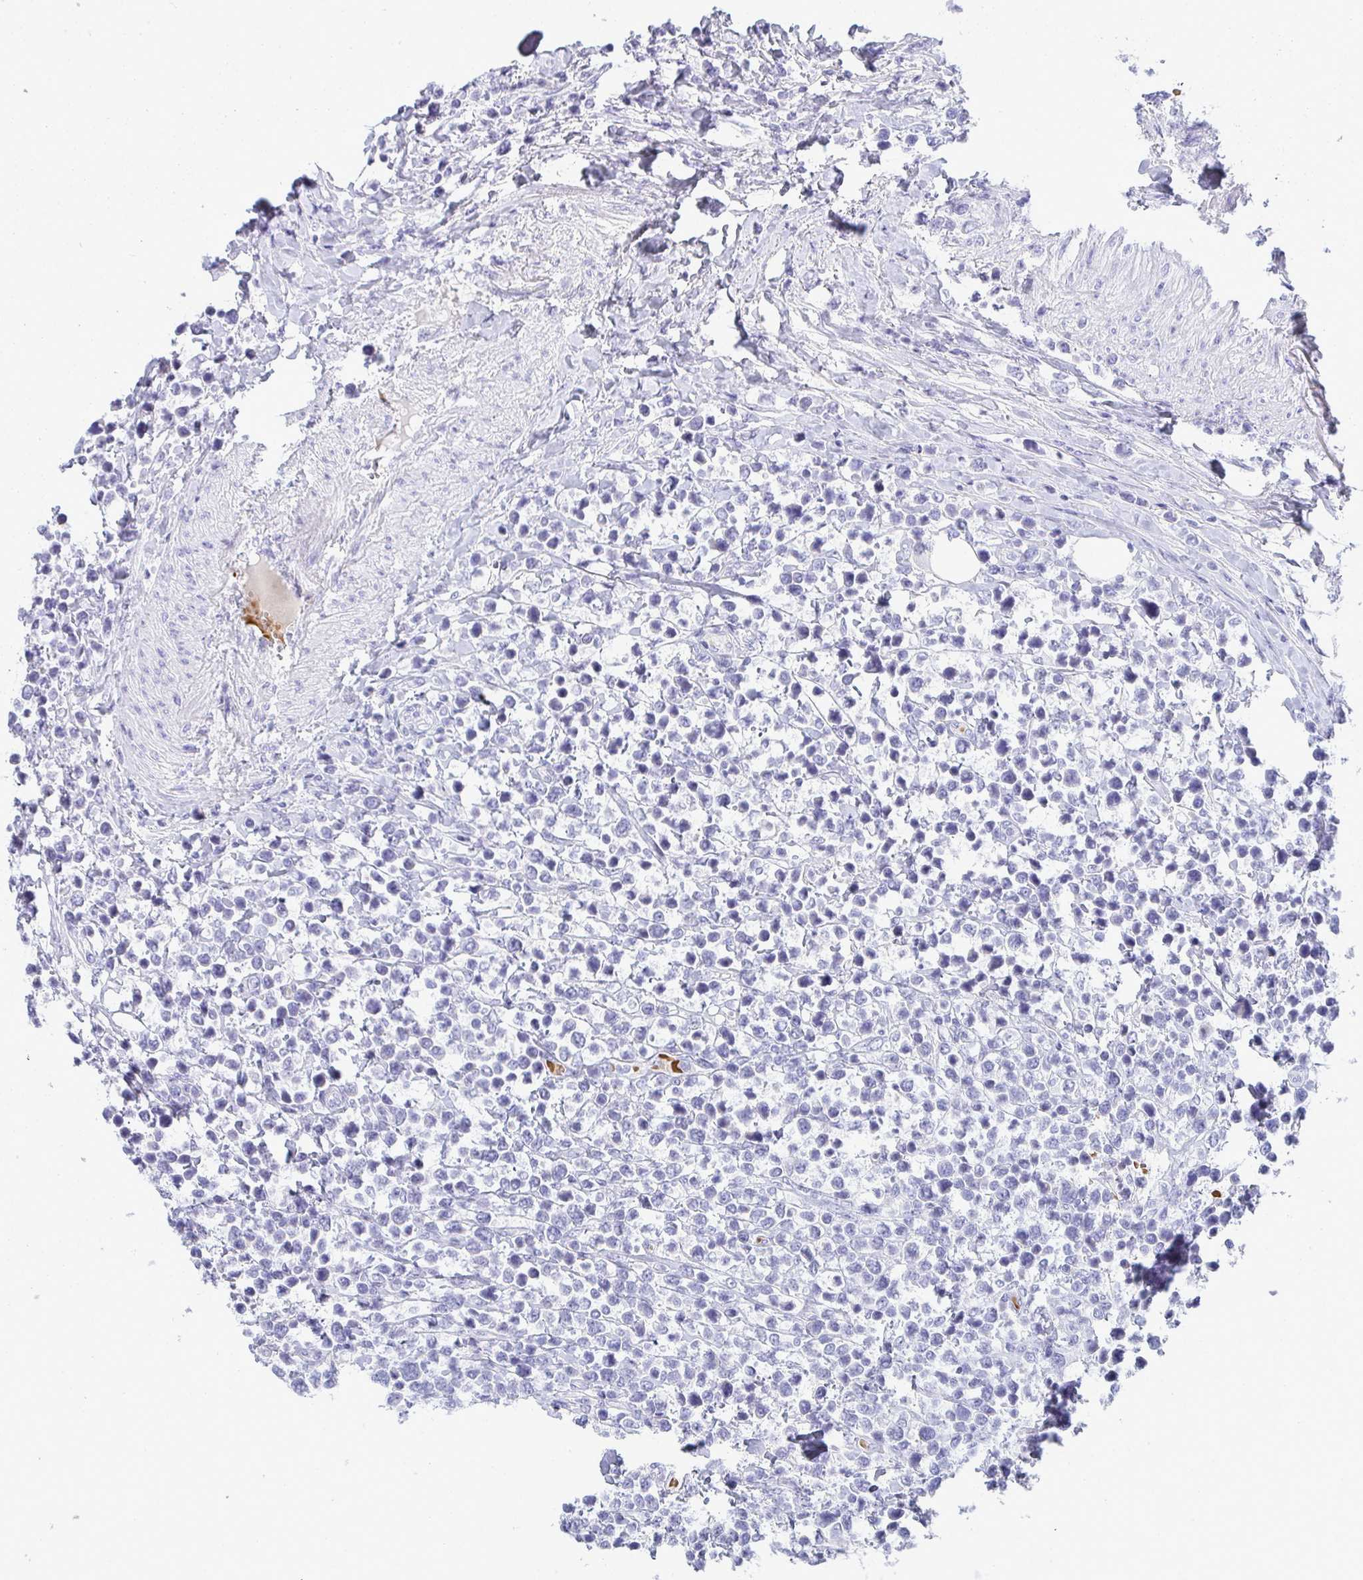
{"staining": {"intensity": "negative", "quantity": "none", "location": "none"}, "tissue": "lymphoma", "cell_type": "Tumor cells", "image_type": "cancer", "snomed": [{"axis": "morphology", "description": "Malignant lymphoma, non-Hodgkin's type, High grade"}, {"axis": "topography", "description": "Soft tissue"}], "caption": "Immunohistochemistry (IHC) of lymphoma exhibits no staining in tumor cells.", "gene": "ZNF182", "patient": {"sex": "female", "age": 56}}